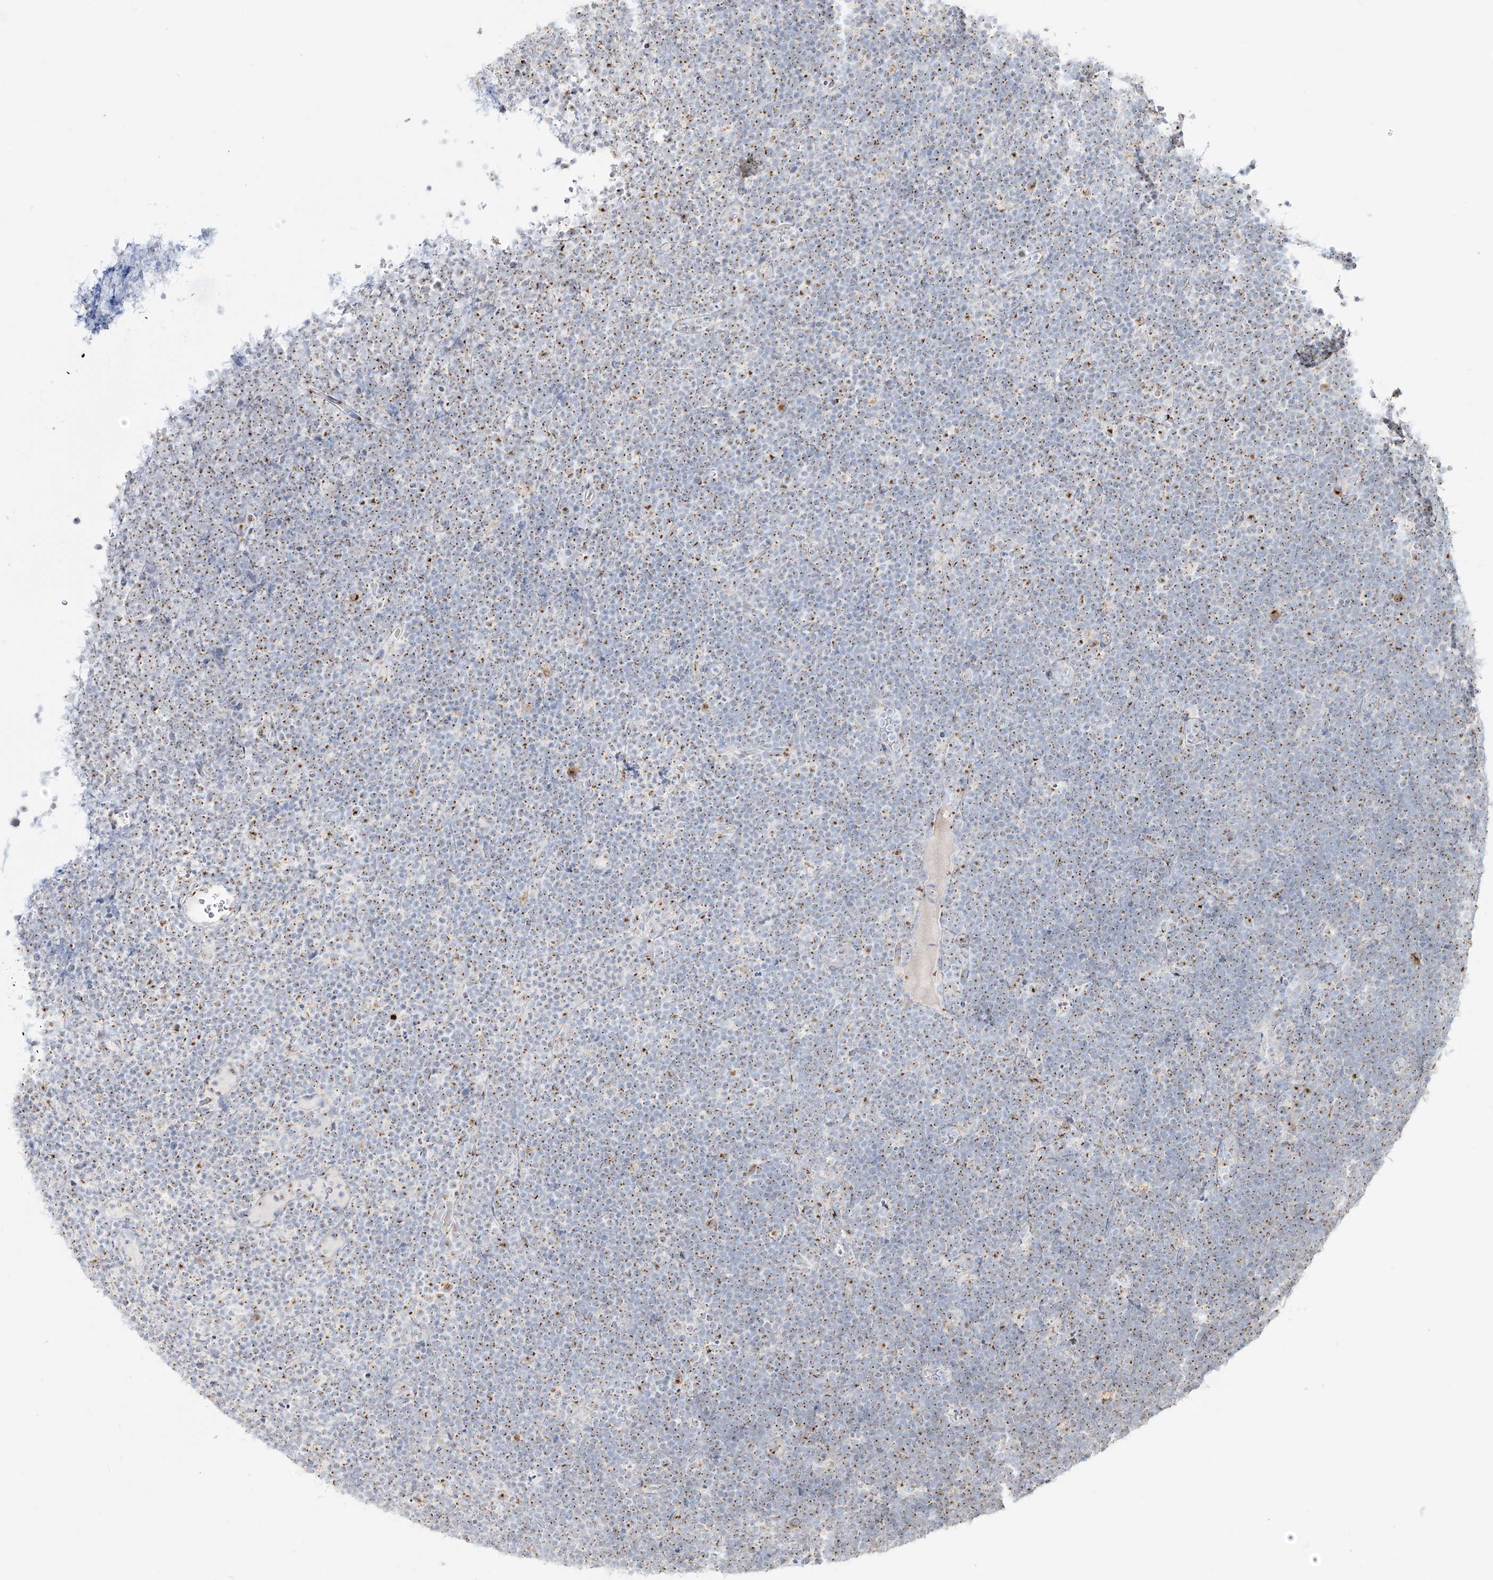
{"staining": {"intensity": "moderate", "quantity": "25%-75%", "location": "cytoplasmic/membranous"}, "tissue": "lymphoma", "cell_type": "Tumor cells", "image_type": "cancer", "snomed": [{"axis": "morphology", "description": "Malignant lymphoma, non-Hodgkin's type, High grade"}, {"axis": "topography", "description": "Lymph node"}], "caption": "The micrograph exhibits a brown stain indicating the presence of a protein in the cytoplasmic/membranous of tumor cells in high-grade malignant lymphoma, non-Hodgkin's type. (DAB = brown stain, brightfield microscopy at high magnification).", "gene": "BSDC1", "patient": {"sex": "male", "age": 13}}